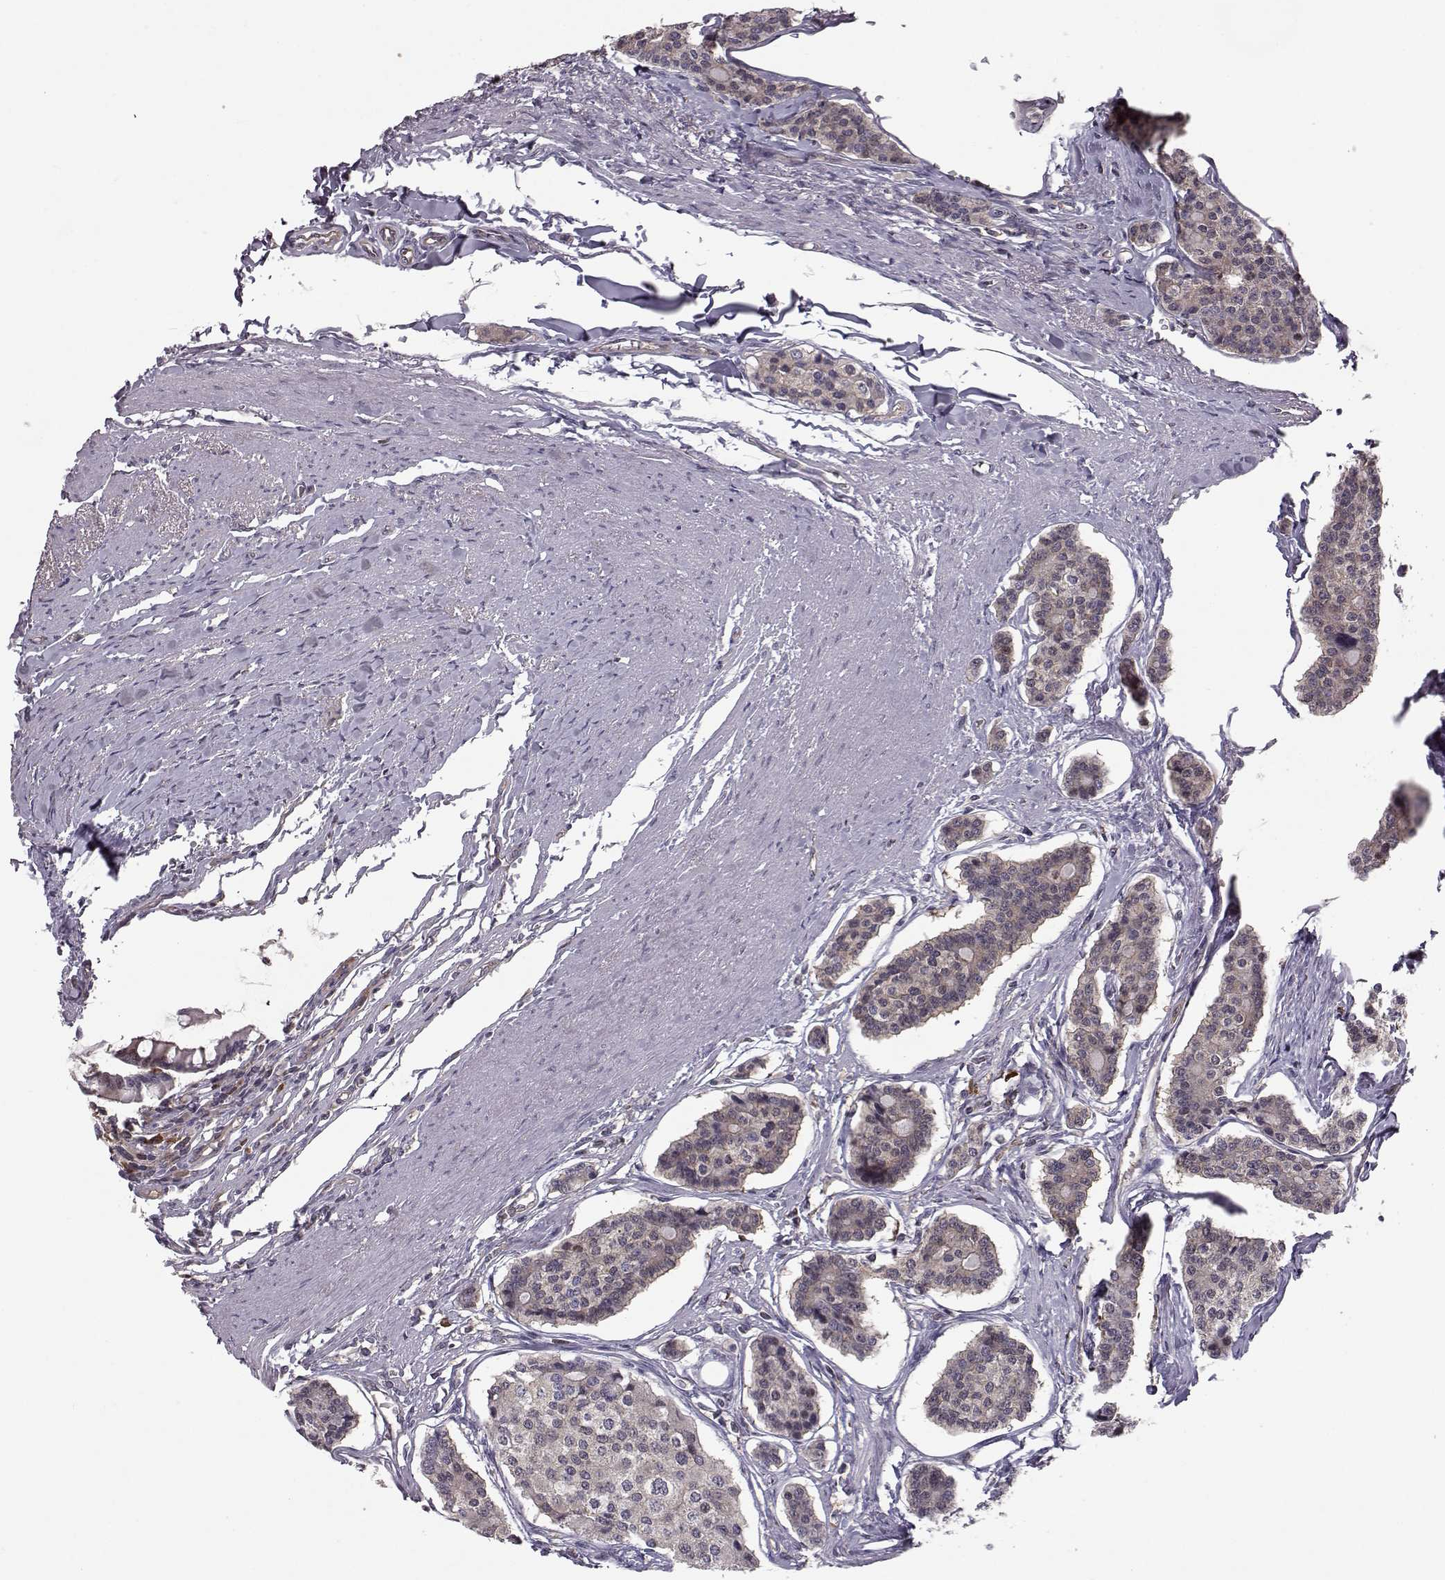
{"staining": {"intensity": "negative", "quantity": "none", "location": "none"}, "tissue": "carcinoid", "cell_type": "Tumor cells", "image_type": "cancer", "snomed": [{"axis": "morphology", "description": "Carcinoid, malignant, NOS"}, {"axis": "topography", "description": "Small intestine"}], "caption": "Tumor cells show no significant protein staining in carcinoid.", "gene": "RANBP1", "patient": {"sex": "female", "age": 65}}